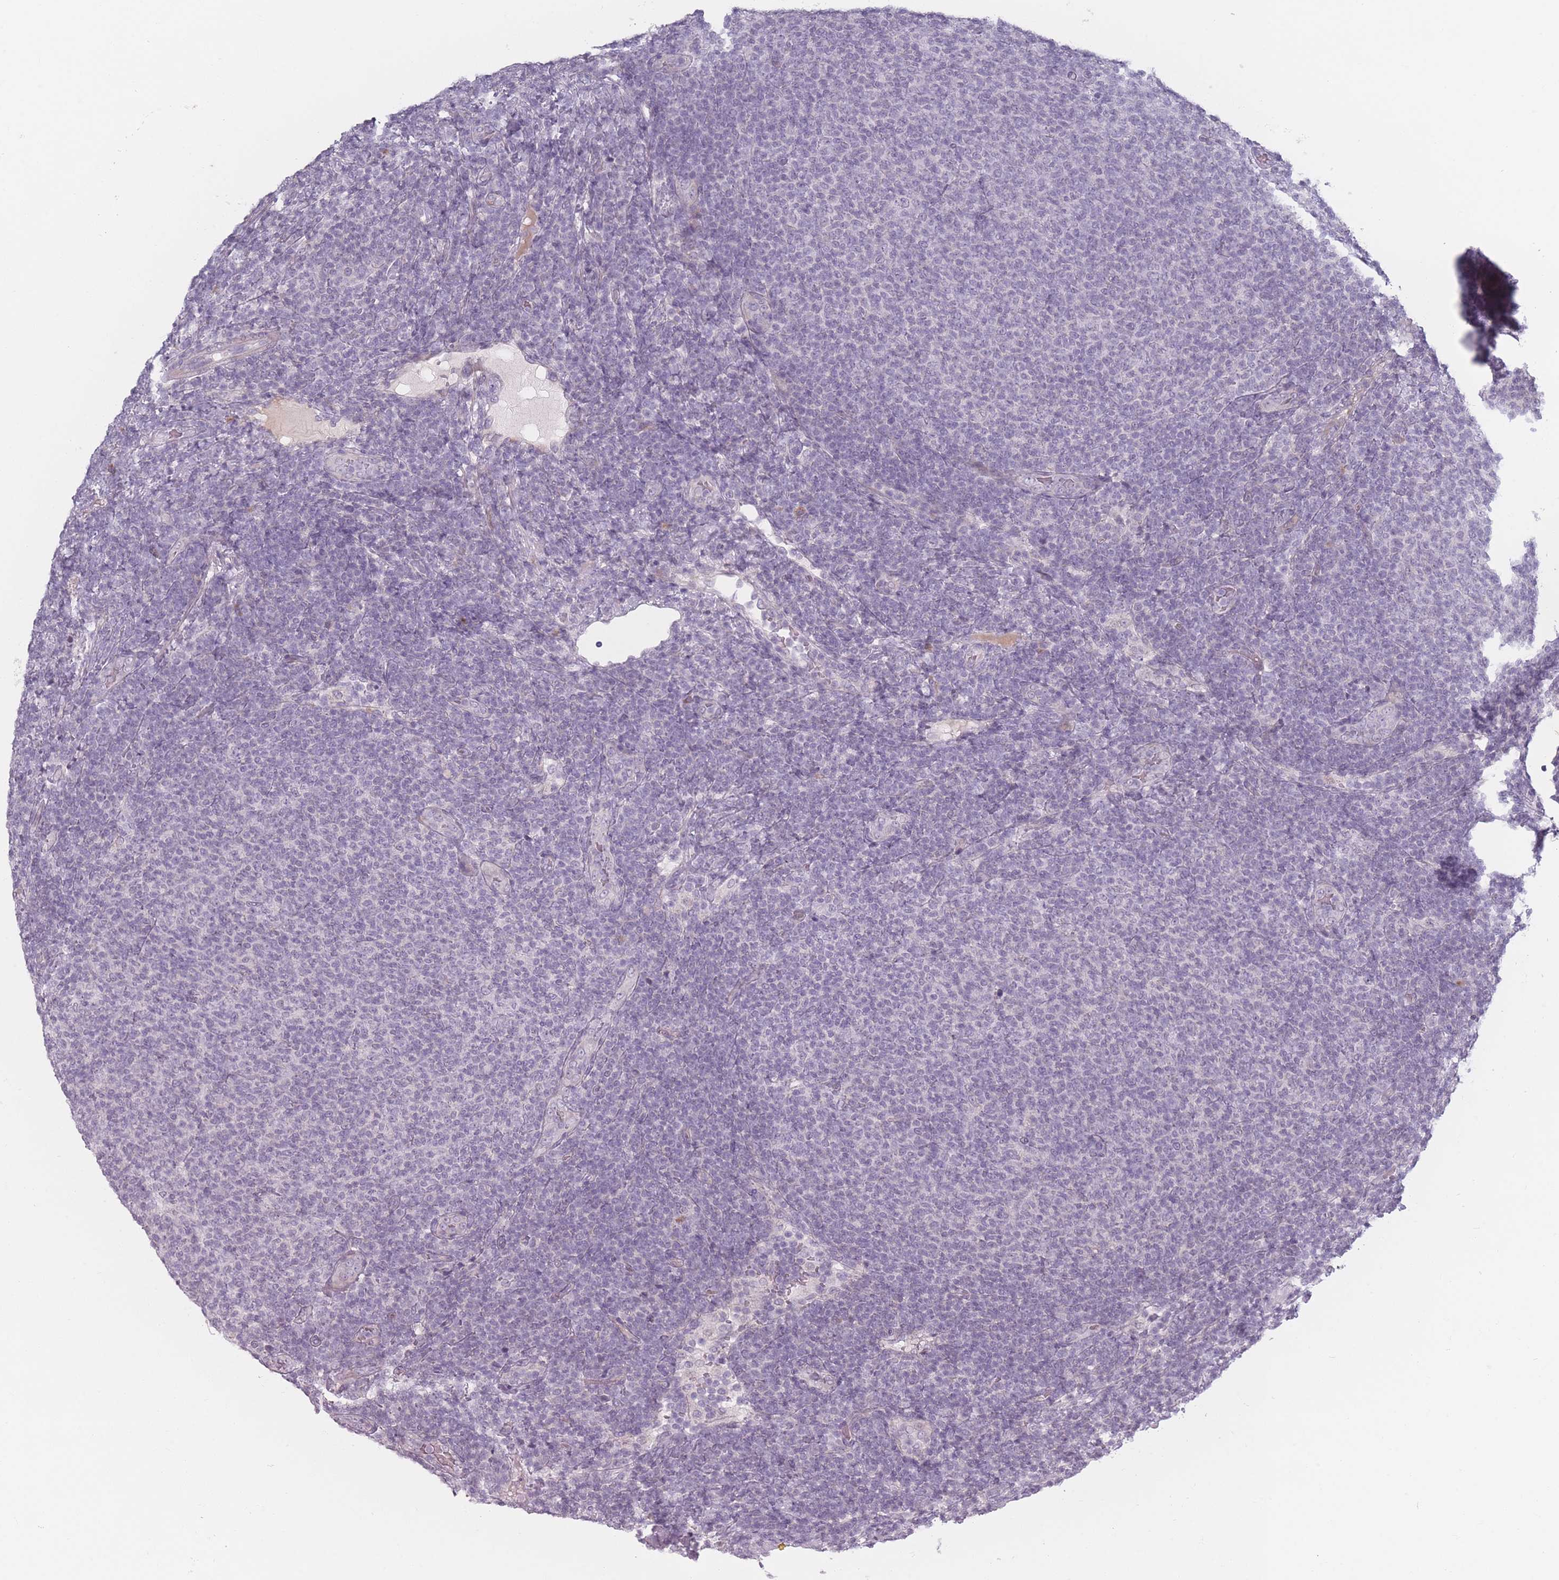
{"staining": {"intensity": "negative", "quantity": "none", "location": "none"}, "tissue": "lymphoma", "cell_type": "Tumor cells", "image_type": "cancer", "snomed": [{"axis": "morphology", "description": "Malignant lymphoma, non-Hodgkin's type, Low grade"}, {"axis": "topography", "description": "Lymph node"}], "caption": "DAB immunohistochemical staining of lymphoma shows no significant expression in tumor cells.", "gene": "RASL10B", "patient": {"sex": "male", "age": 66}}